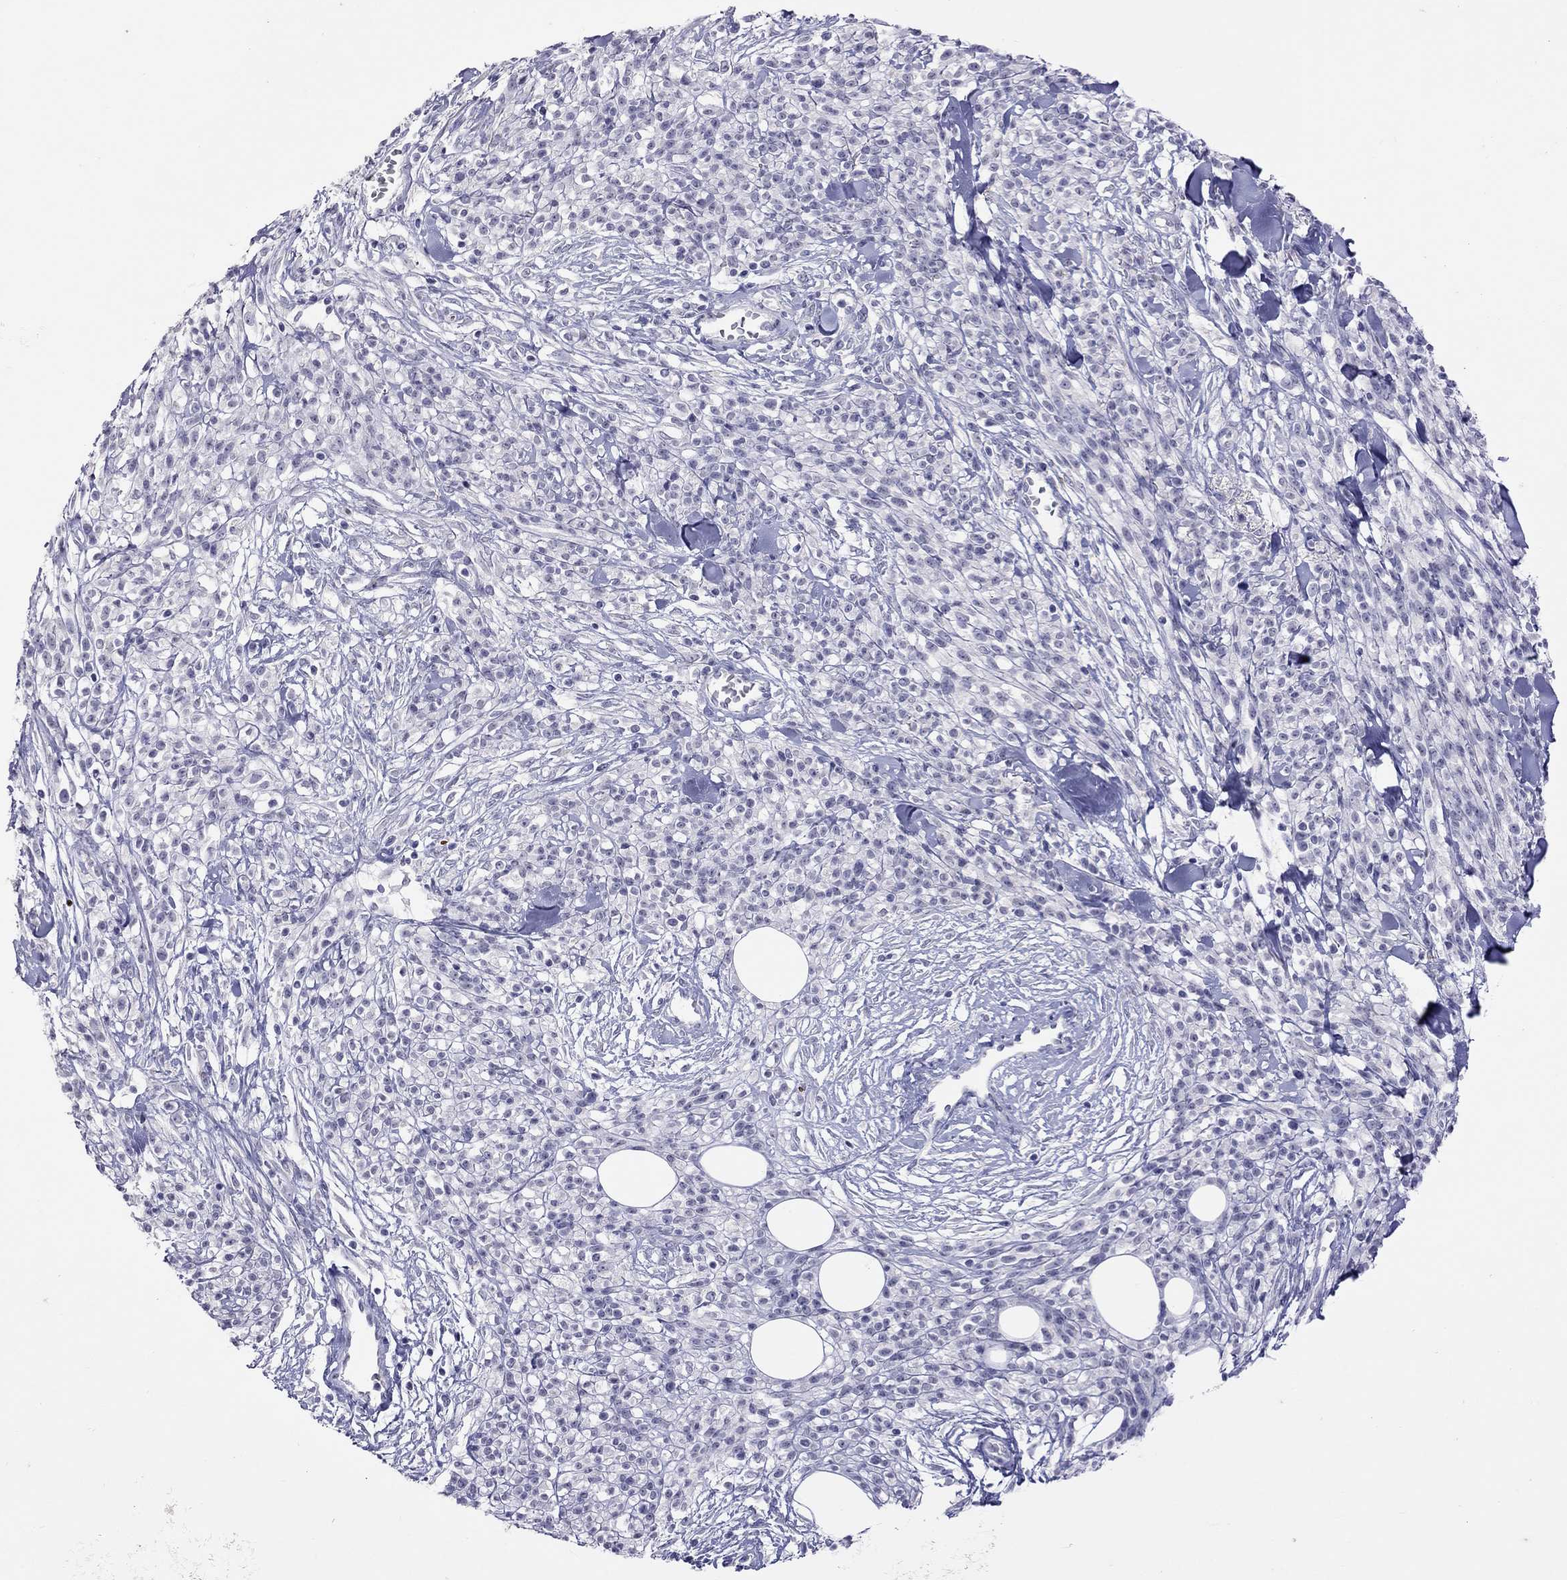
{"staining": {"intensity": "negative", "quantity": "none", "location": "none"}, "tissue": "melanoma", "cell_type": "Tumor cells", "image_type": "cancer", "snomed": [{"axis": "morphology", "description": "Malignant melanoma, NOS"}, {"axis": "topography", "description": "Skin"}, {"axis": "topography", "description": "Skin of trunk"}], "caption": "Tumor cells show no significant expression in malignant melanoma. The staining was performed using DAB (3,3'-diaminobenzidine) to visualize the protein expression in brown, while the nuclei were stained in blue with hematoxylin (Magnification: 20x).", "gene": "SLAMF1", "patient": {"sex": "male", "age": 74}}